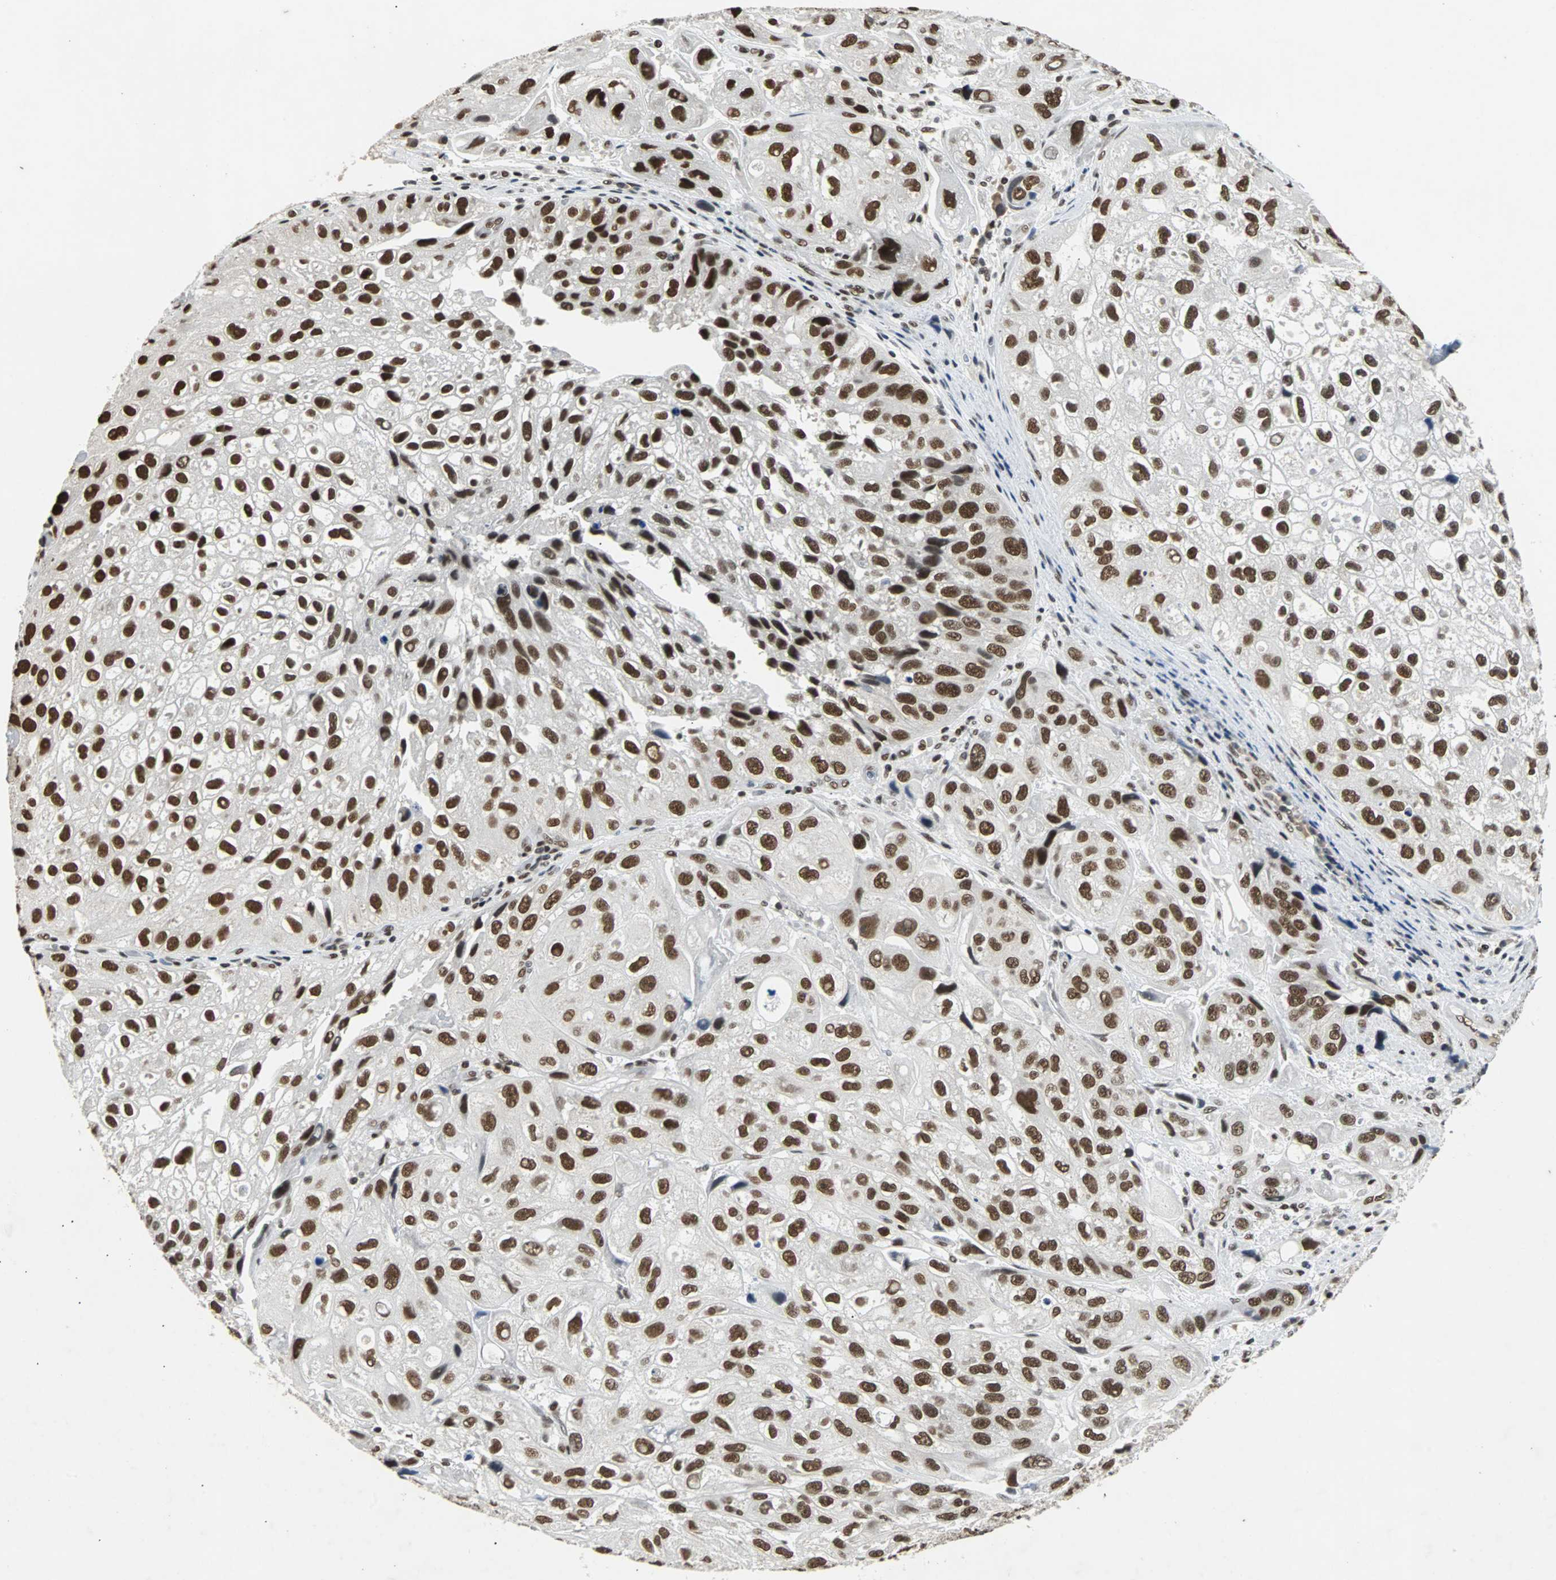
{"staining": {"intensity": "strong", "quantity": ">75%", "location": "nuclear"}, "tissue": "urothelial cancer", "cell_type": "Tumor cells", "image_type": "cancer", "snomed": [{"axis": "morphology", "description": "Urothelial carcinoma, High grade"}, {"axis": "topography", "description": "Urinary bladder"}], "caption": "This is an image of immunohistochemistry (IHC) staining of urothelial carcinoma (high-grade), which shows strong expression in the nuclear of tumor cells.", "gene": "GATAD2A", "patient": {"sex": "female", "age": 64}}